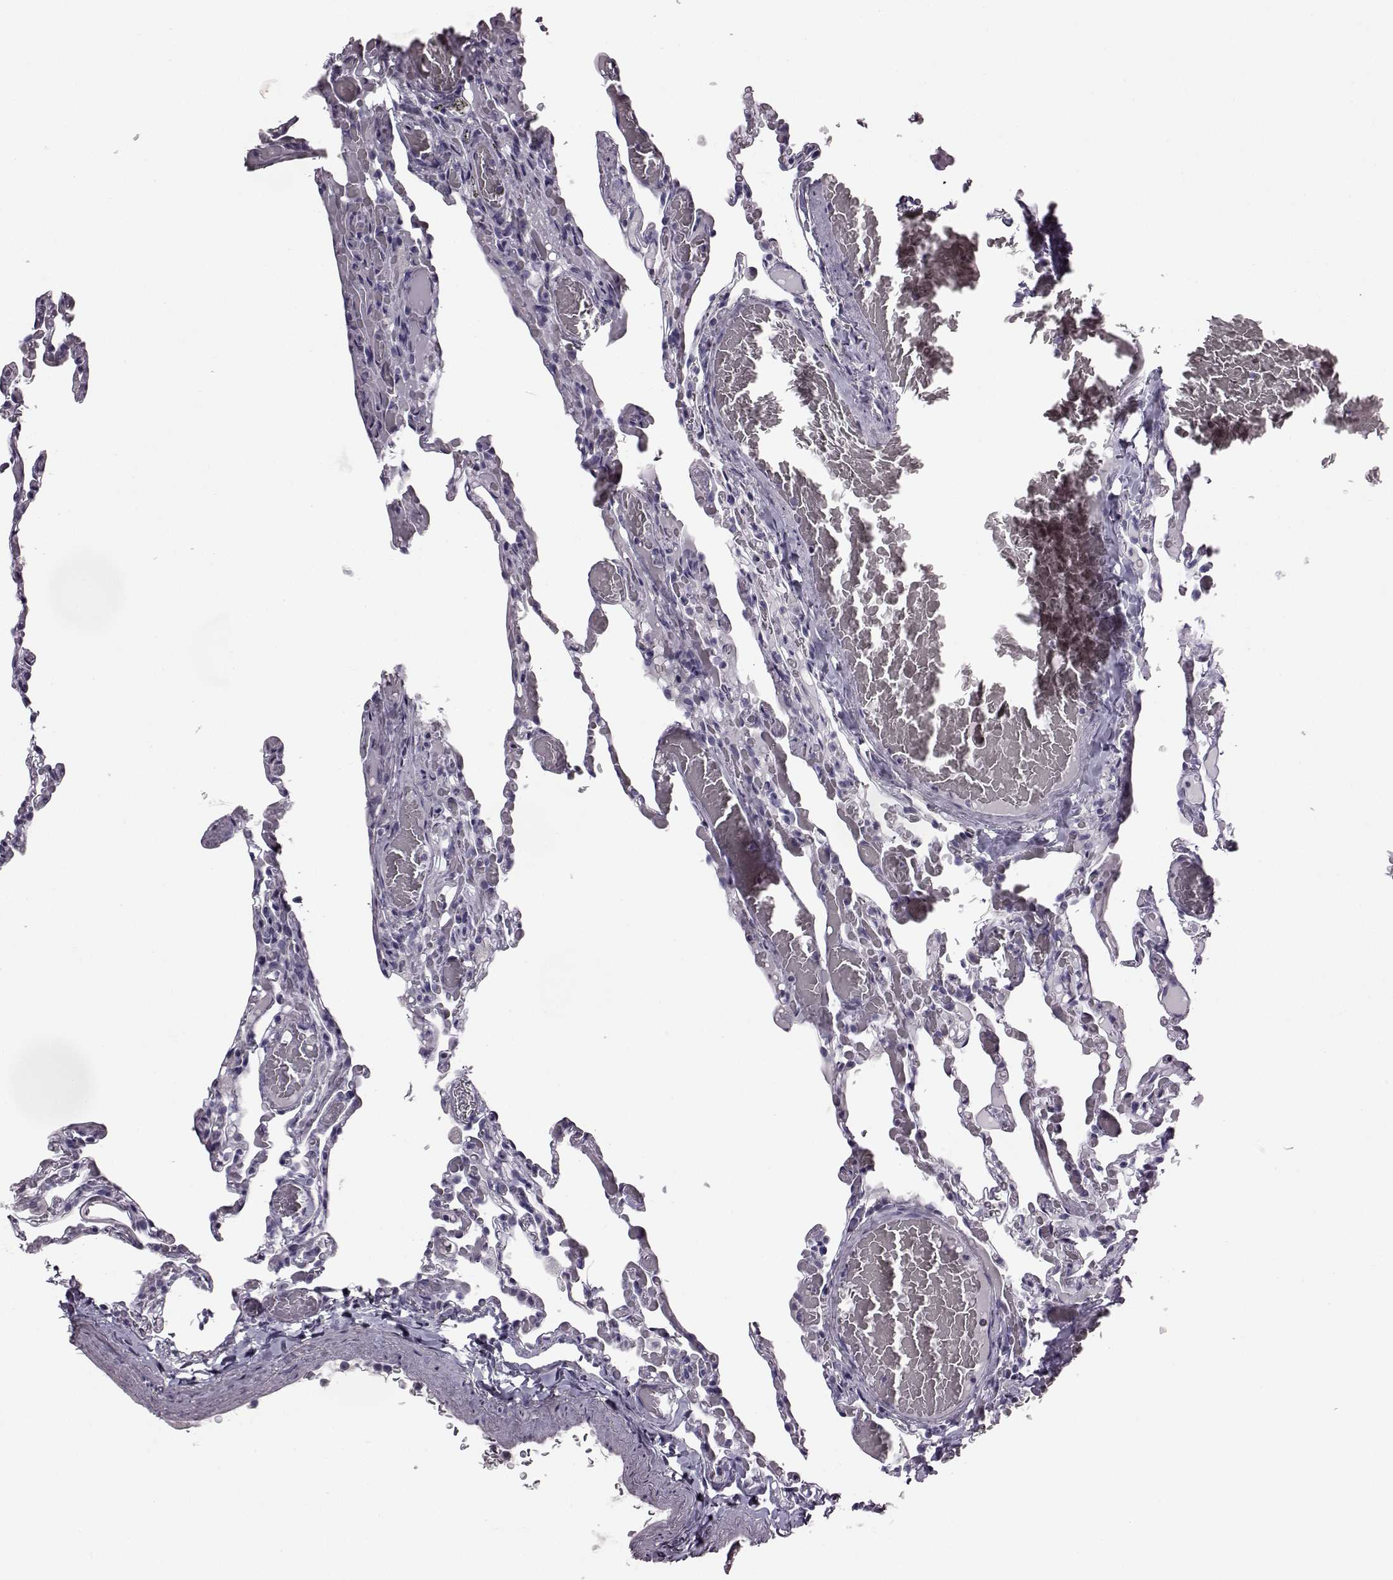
{"staining": {"intensity": "negative", "quantity": "none", "location": "none"}, "tissue": "lung", "cell_type": "Alveolar cells", "image_type": "normal", "snomed": [{"axis": "morphology", "description": "Normal tissue, NOS"}, {"axis": "topography", "description": "Lung"}], "caption": "There is no significant staining in alveolar cells of lung. The staining is performed using DAB brown chromogen with nuclei counter-stained in using hematoxylin.", "gene": "ODAD4", "patient": {"sex": "female", "age": 43}}